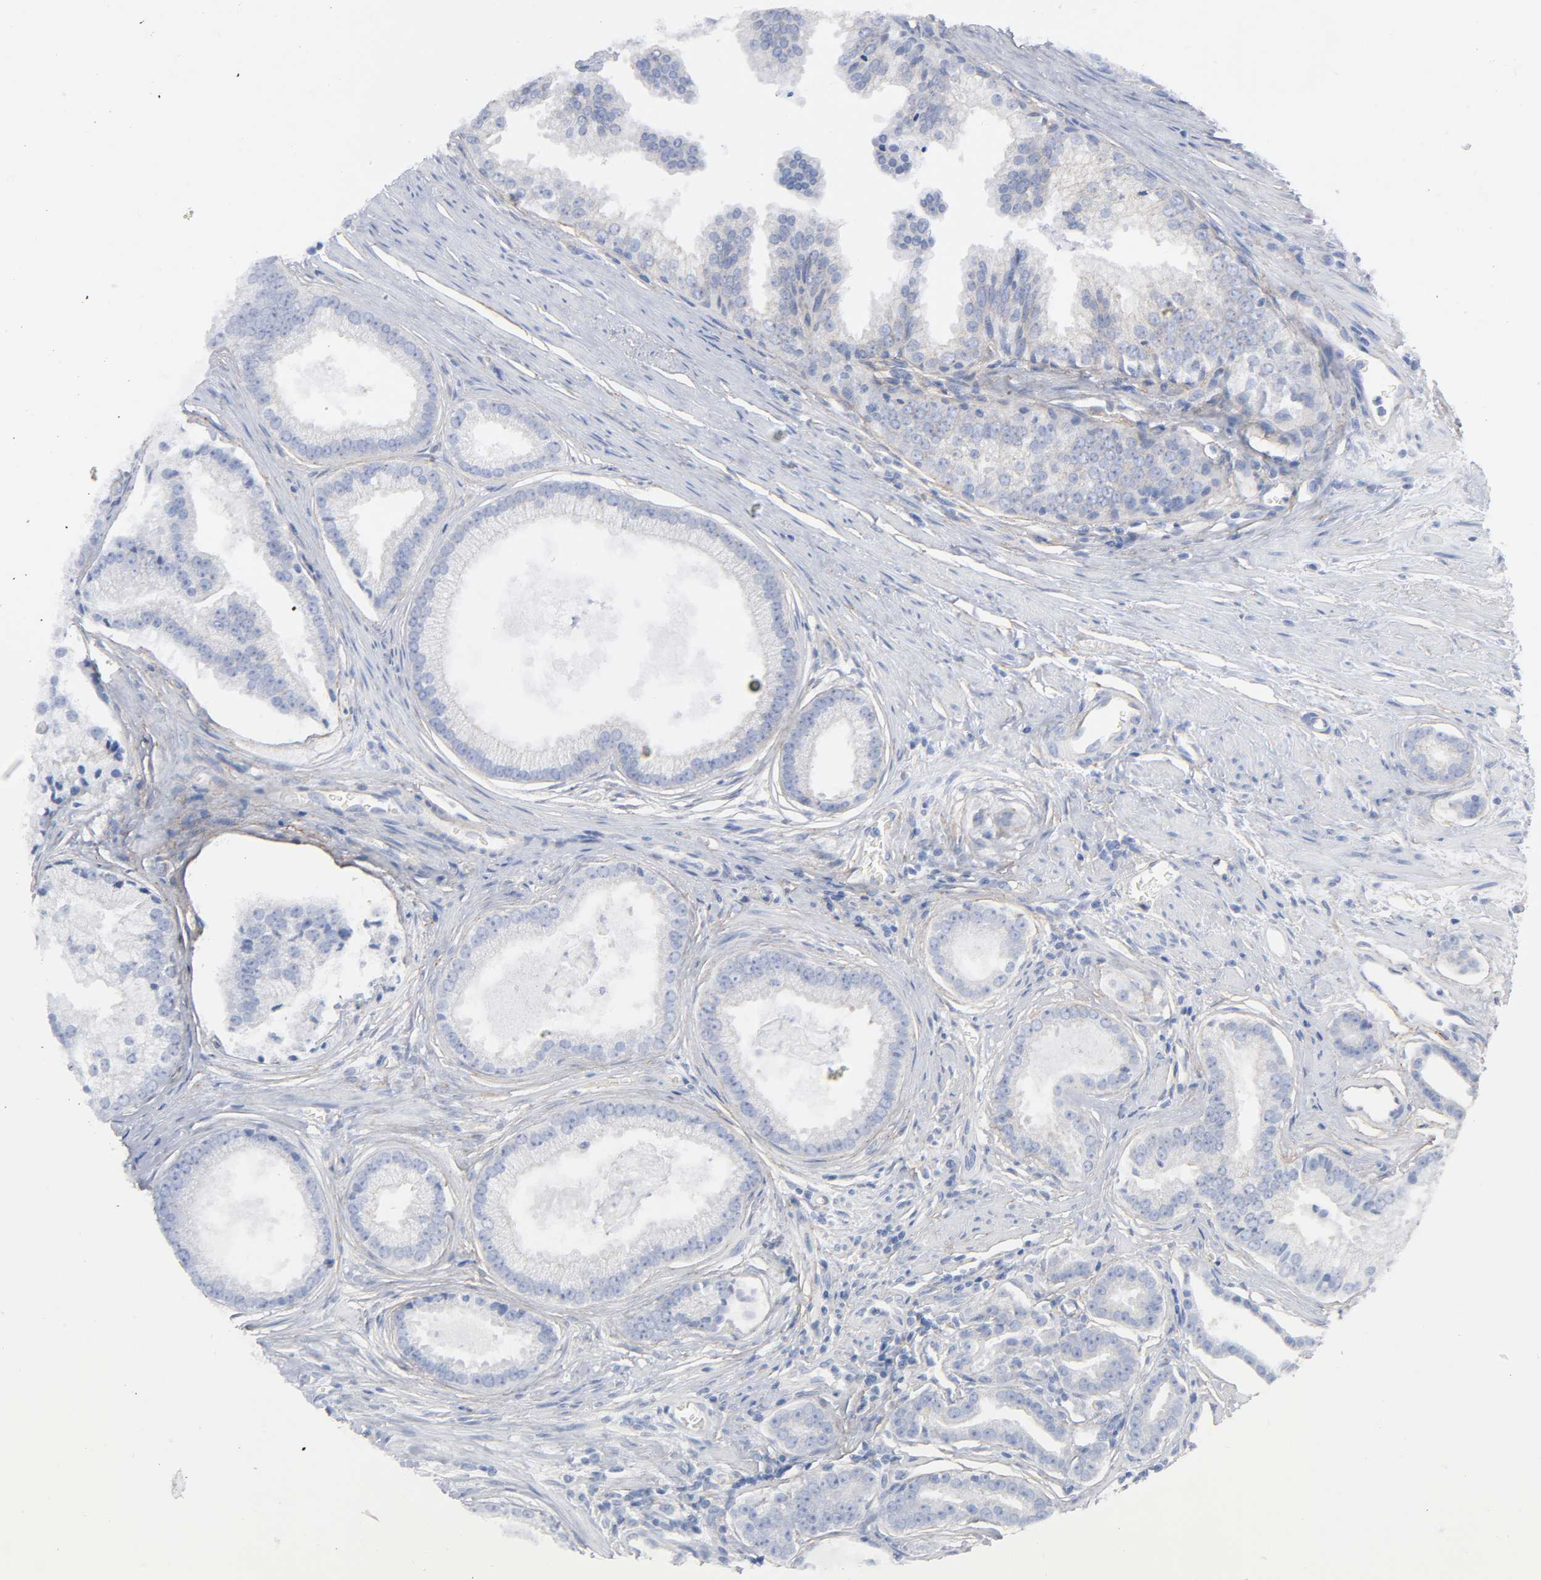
{"staining": {"intensity": "negative", "quantity": "none", "location": "none"}, "tissue": "prostate cancer", "cell_type": "Tumor cells", "image_type": "cancer", "snomed": [{"axis": "morphology", "description": "Adenocarcinoma, High grade"}, {"axis": "topography", "description": "Prostate"}], "caption": "Tumor cells are negative for protein expression in human prostate cancer (adenocarcinoma (high-grade)). (DAB immunohistochemistry (IHC) visualized using brightfield microscopy, high magnification).", "gene": "SPTAN1", "patient": {"sex": "male", "age": 67}}